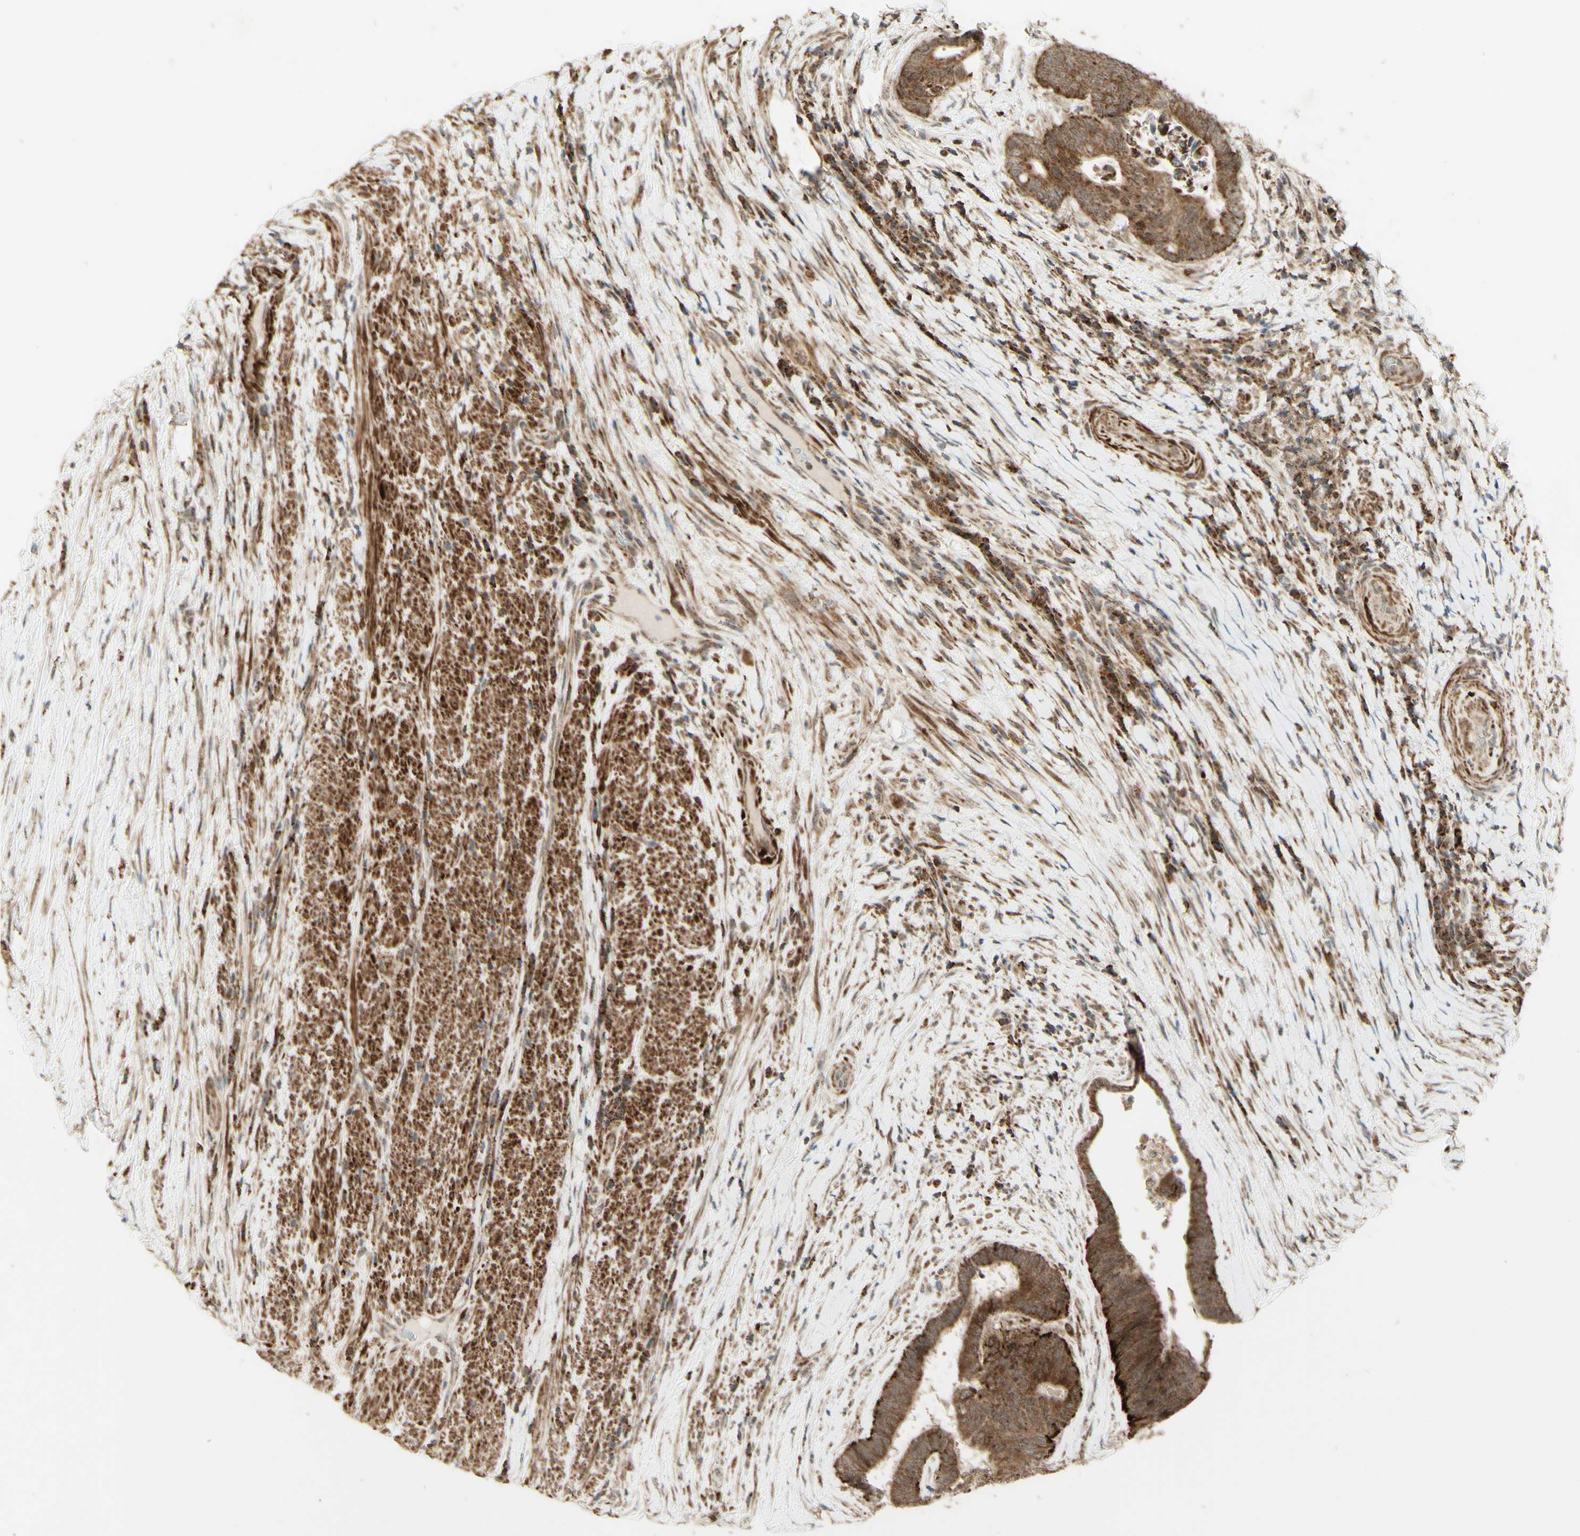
{"staining": {"intensity": "strong", "quantity": ">75%", "location": "cytoplasmic/membranous"}, "tissue": "colorectal cancer", "cell_type": "Tumor cells", "image_type": "cancer", "snomed": [{"axis": "morphology", "description": "Adenocarcinoma, NOS"}, {"axis": "topography", "description": "Rectum"}], "caption": "Immunohistochemistry of colorectal cancer (adenocarcinoma) demonstrates high levels of strong cytoplasmic/membranous expression in about >75% of tumor cells. The staining was performed using DAB to visualize the protein expression in brown, while the nuclei were stained in blue with hematoxylin (Magnification: 20x).", "gene": "DHRS3", "patient": {"sex": "male", "age": 72}}